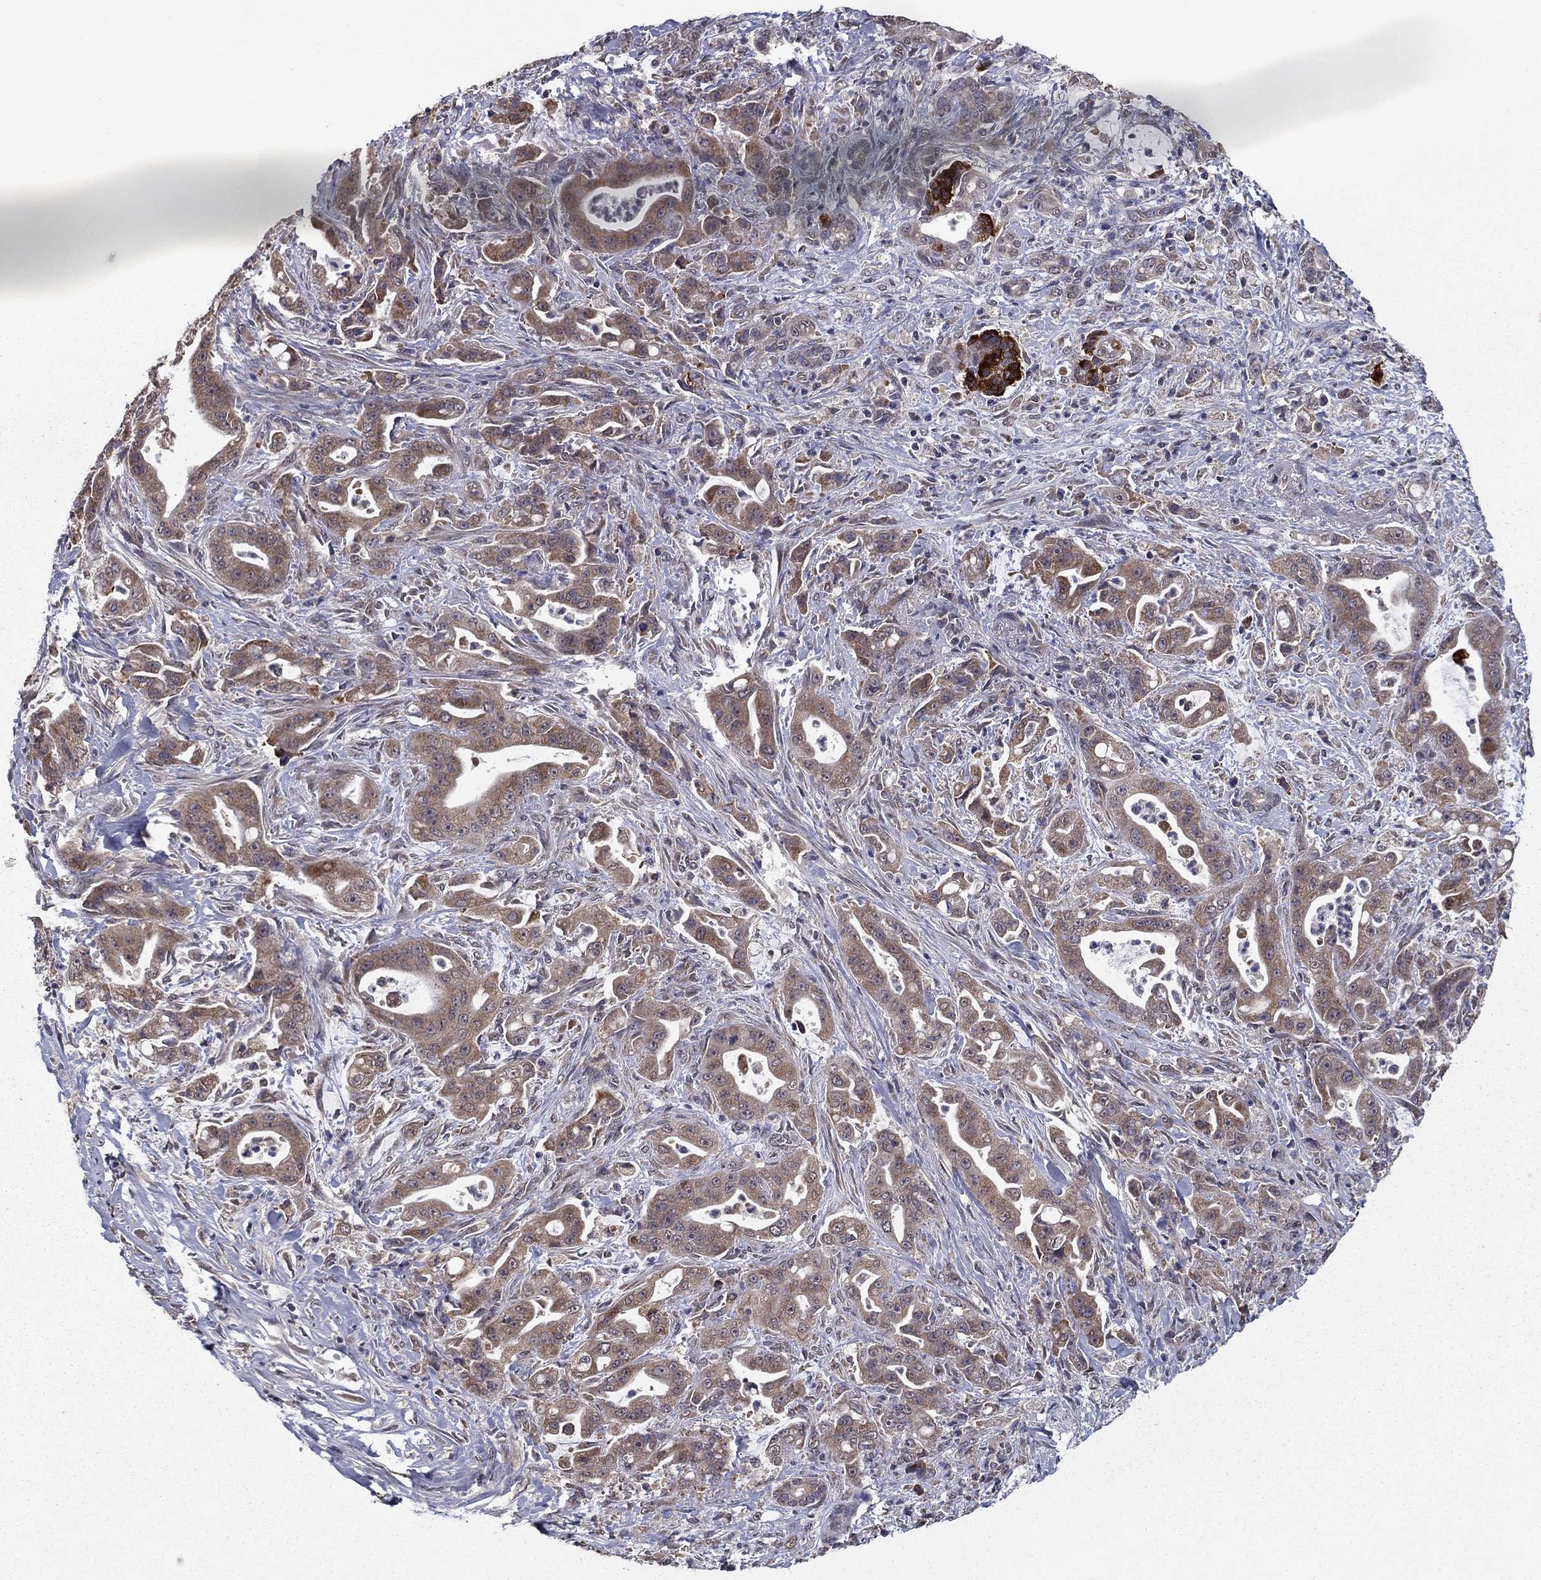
{"staining": {"intensity": "strong", "quantity": "<25%", "location": "cytoplasmic/membranous"}, "tissue": "pancreatic cancer", "cell_type": "Tumor cells", "image_type": "cancer", "snomed": [{"axis": "morphology", "description": "Normal tissue, NOS"}, {"axis": "morphology", "description": "Inflammation, NOS"}, {"axis": "morphology", "description": "Adenocarcinoma, NOS"}, {"axis": "topography", "description": "Pancreas"}], "caption": "Pancreatic adenocarcinoma stained with a brown dye exhibits strong cytoplasmic/membranous positive expression in about <25% of tumor cells.", "gene": "SLC2A13", "patient": {"sex": "male", "age": 57}}